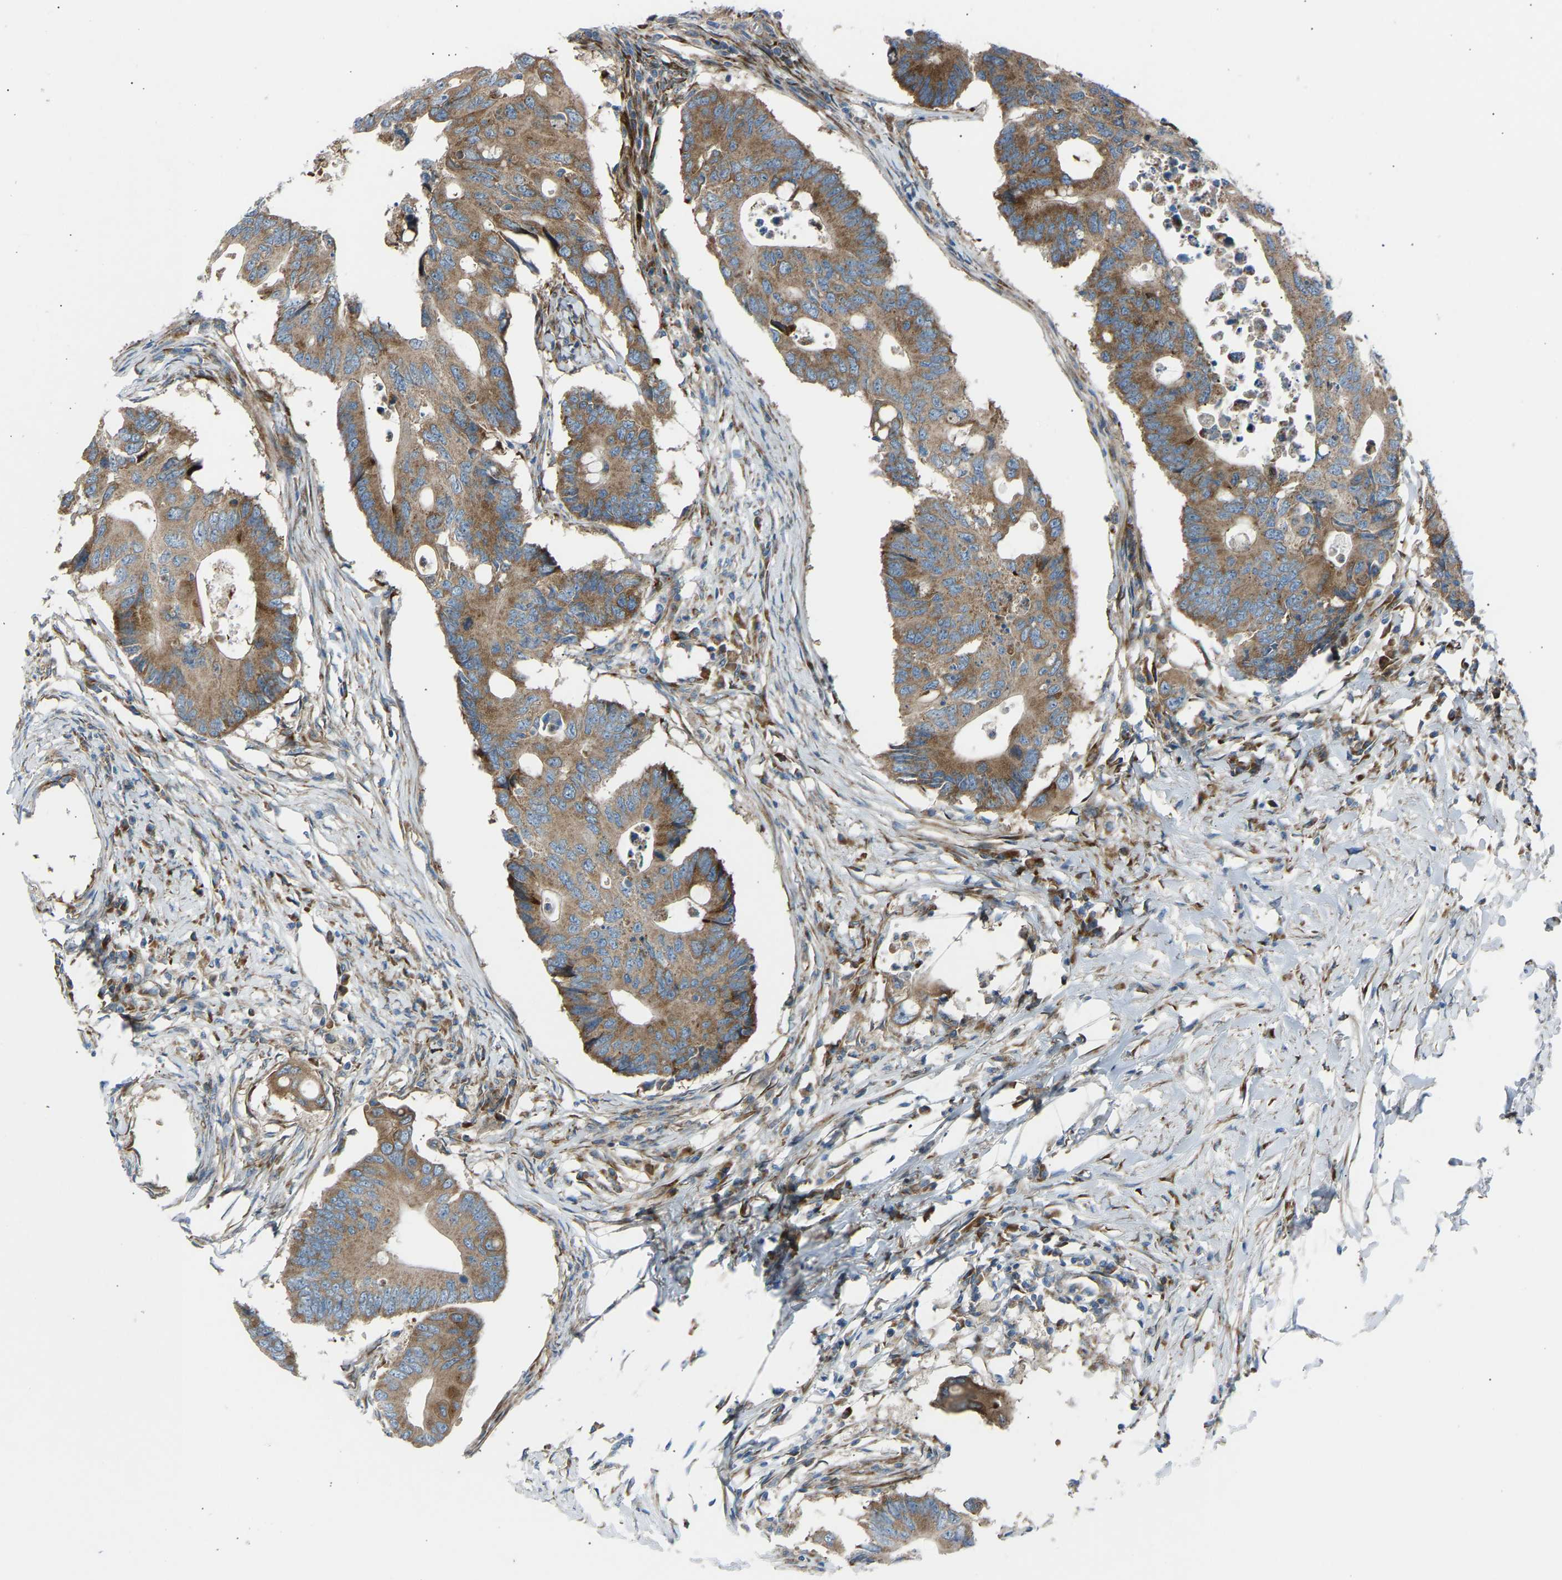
{"staining": {"intensity": "moderate", "quantity": ">75%", "location": "cytoplasmic/membranous"}, "tissue": "colorectal cancer", "cell_type": "Tumor cells", "image_type": "cancer", "snomed": [{"axis": "morphology", "description": "Adenocarcinoma, NOS"}, {"axis": "topography", "description": "Colon"}], "caption": "Colorectal adenocarcinoma stained with a brown dye shows moderate cytoplasmic/membranous positive expression in about >75% of tumor cells.", "gene": "VPS41", "patient": {"sex": "male", "age": 71}}